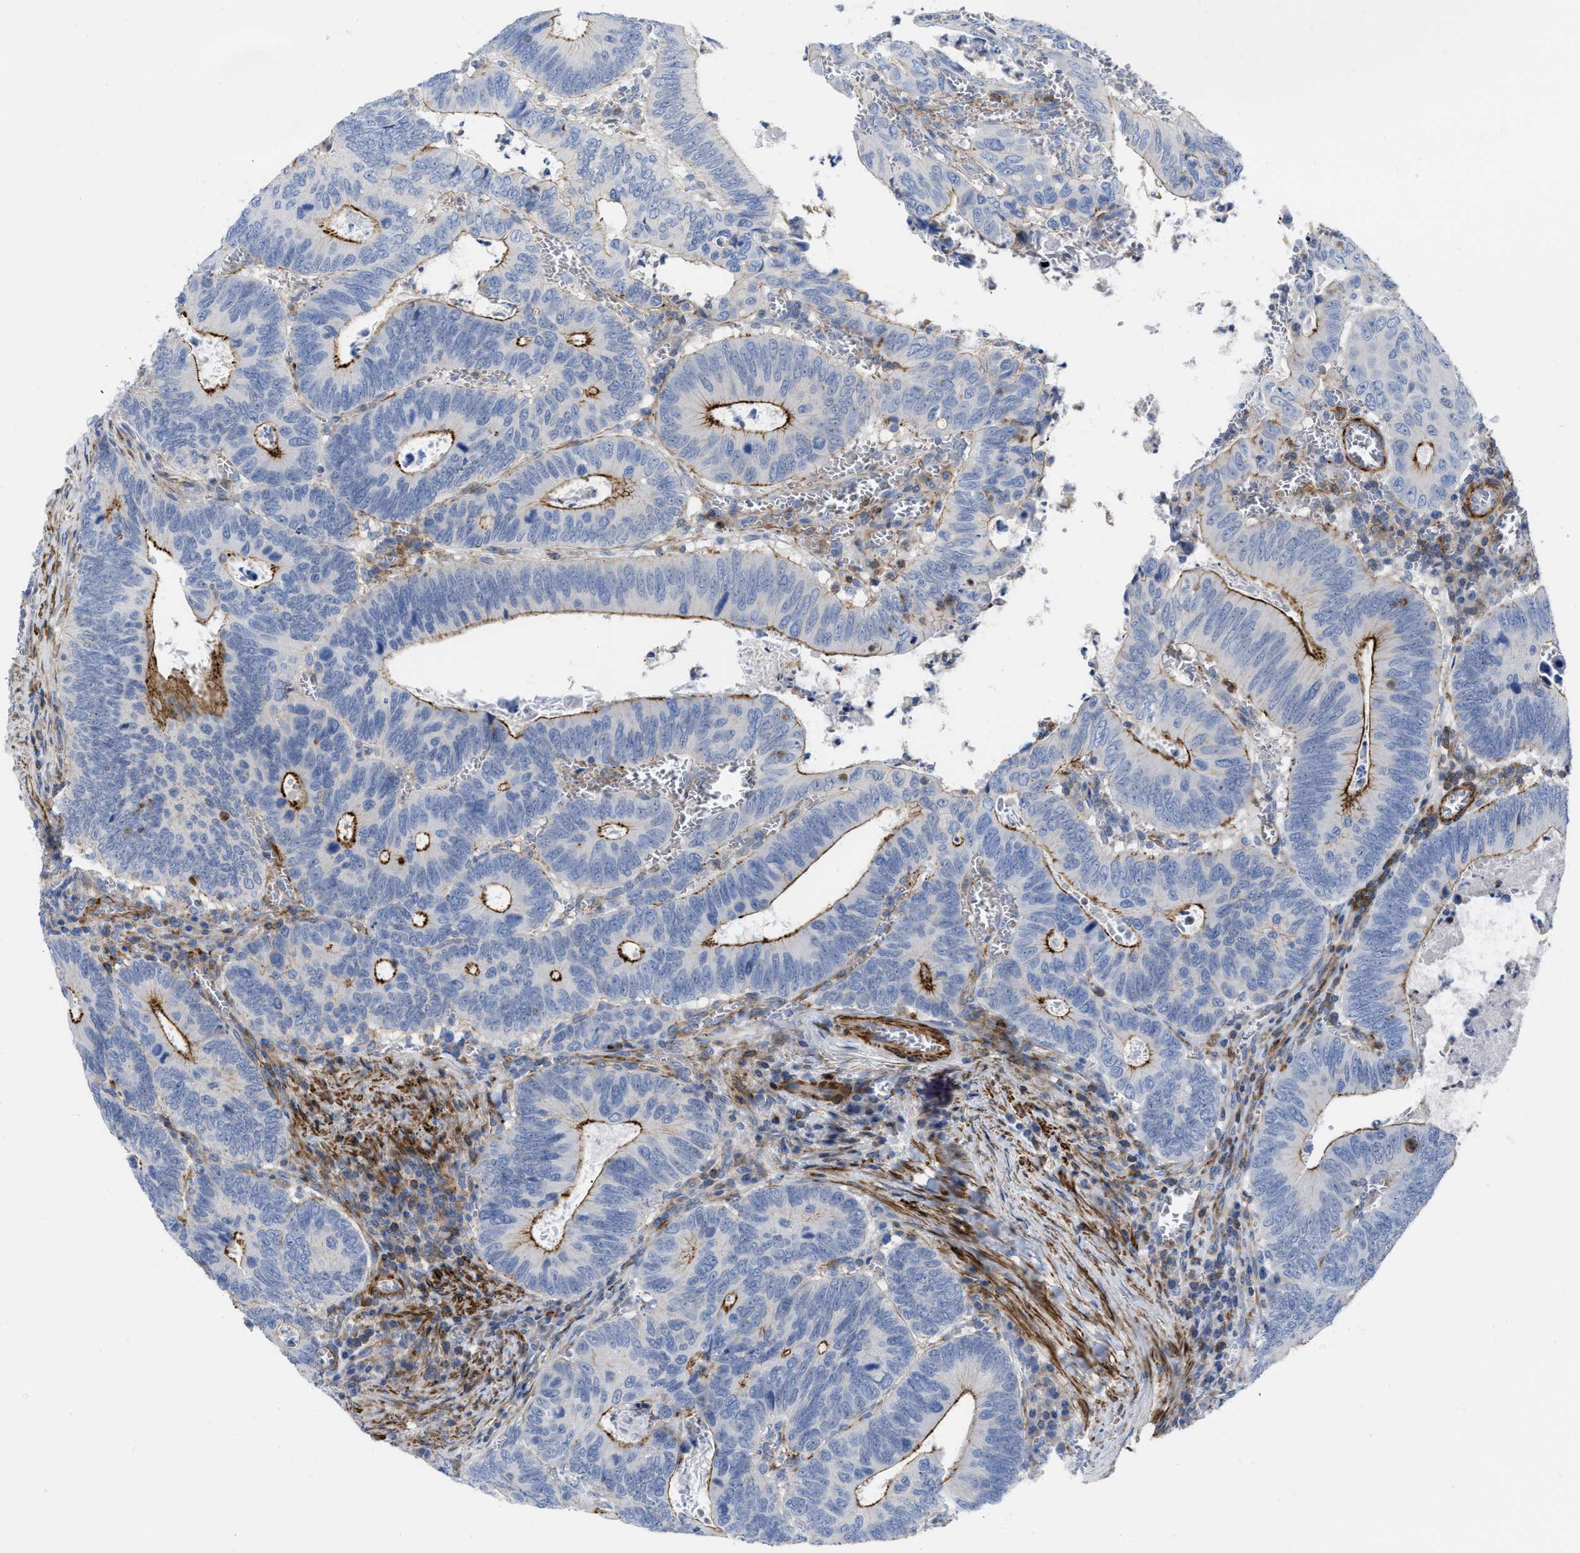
{"staining": {"intensity": "moderate", "quantity": "25%-75%", "location": "cytoplasmic/membranous"}, "tissue": "colorectal cancer", "cell_type": "Tumor cells", "image_type": "cancer", "snomed": [{"axis": "morphology", "description": "Inflammation, NOS"}, {"axis": "morphology", "description": "Adenocarcinoma, NOS"}, {"axis": "topography", "description": "Colon"}], "caption": "Adenocarcinoma (colorectal) tissue demonstrates moderate cytoplasmic/membranous positivity in about 25%-75% of tumor cells, visualized by immunohistochemistry. Immunohistochemistry (ihc) stains the protein in brown and the nuclei are stained blue.", "gene": "PRMT2", "patient": {"sex": "male", "age": 72}}